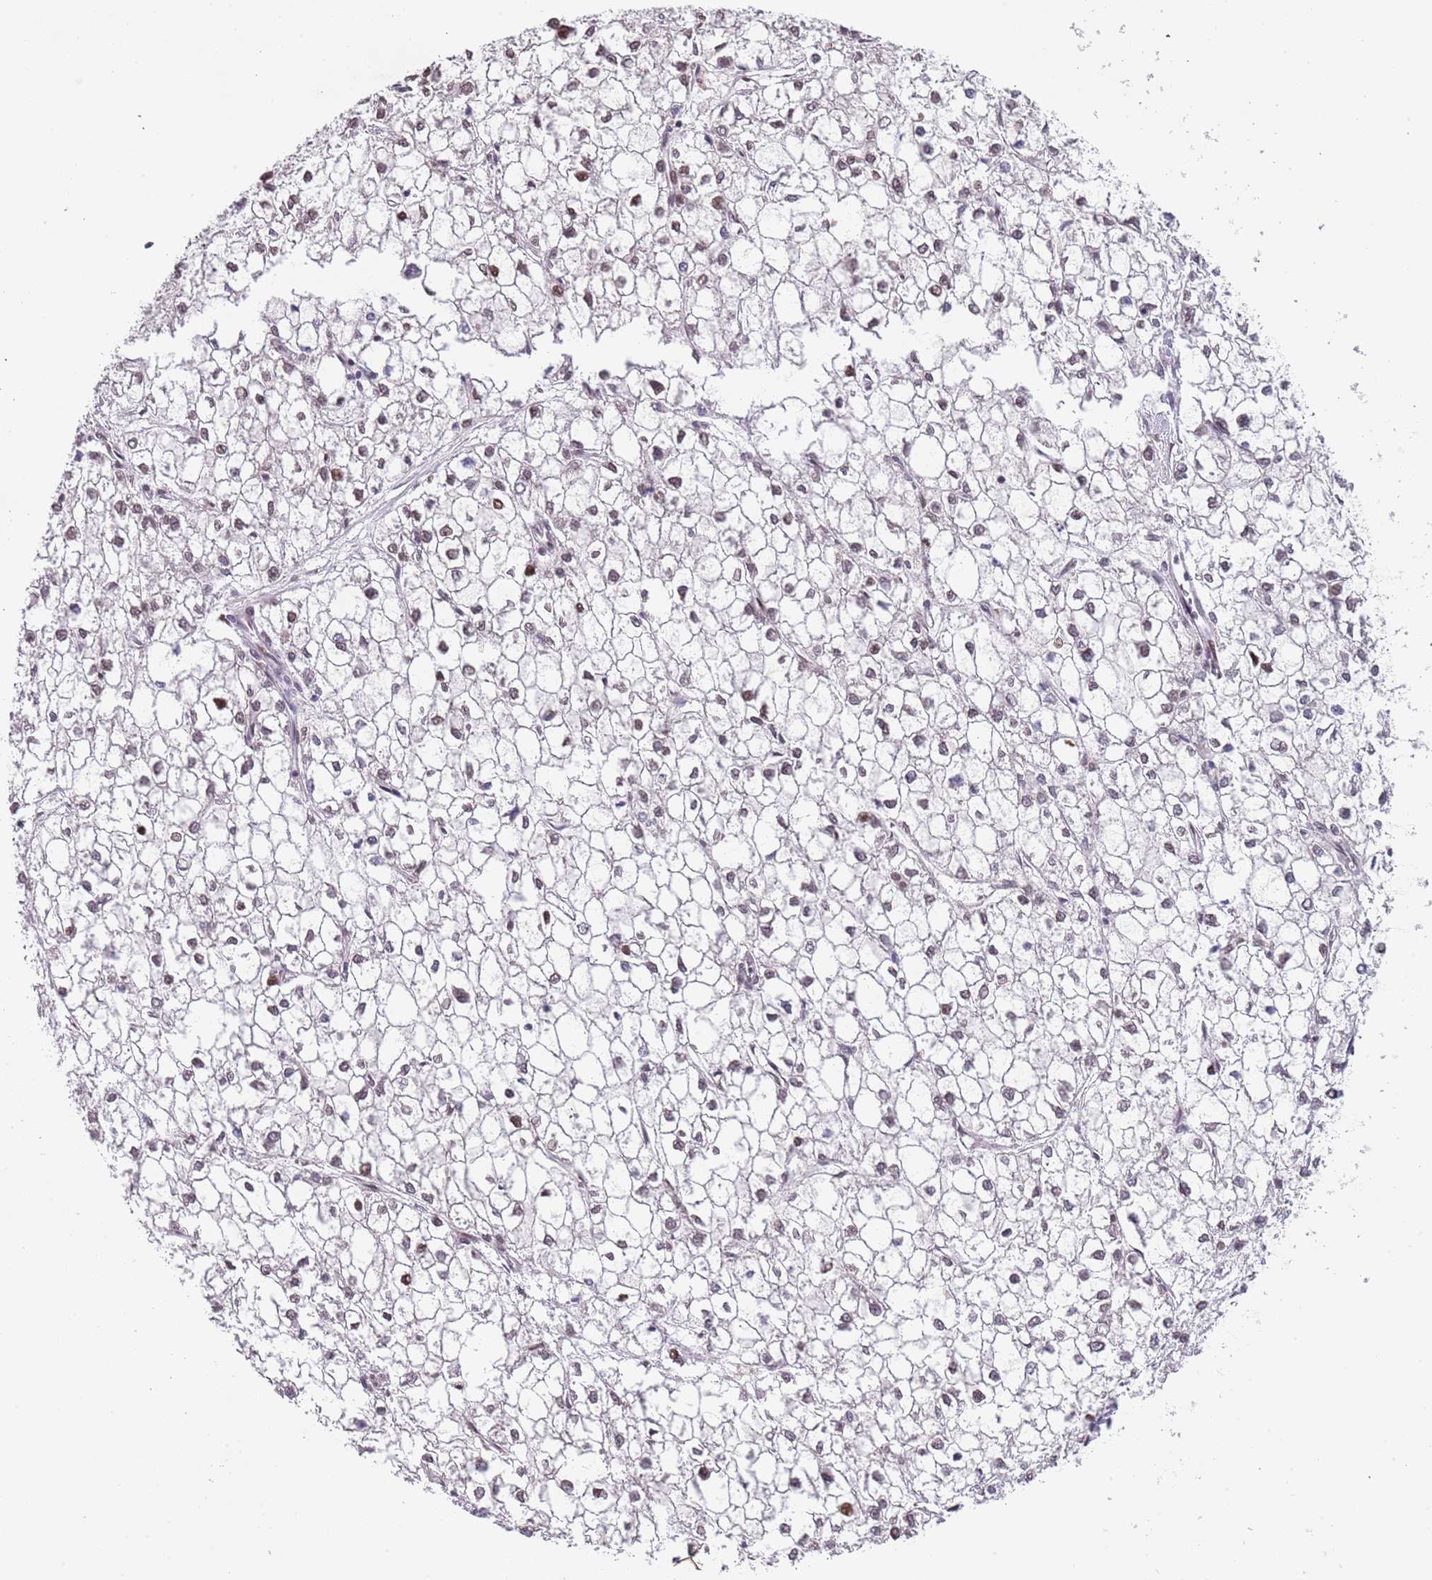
{"staining": {"intensity": "weak", "quantity": "<25%", "location": "nuclear"}, "tissue": "liver cancer", "cell_type": "Tumor cells", "image_type": "cancer", "snomed": [{"axis": "morphology", "description": "Carcinoma, Hepatocellular, NOS"}, {"axis": "topography", "description": "Liver"}], "caption": "A micrograph of human liver cancer (hepatocellular carcinoma) is negative for staining in tumor cells.", "gene": "KLHDC2", "patient": {"sex": "female", "age": 43}}